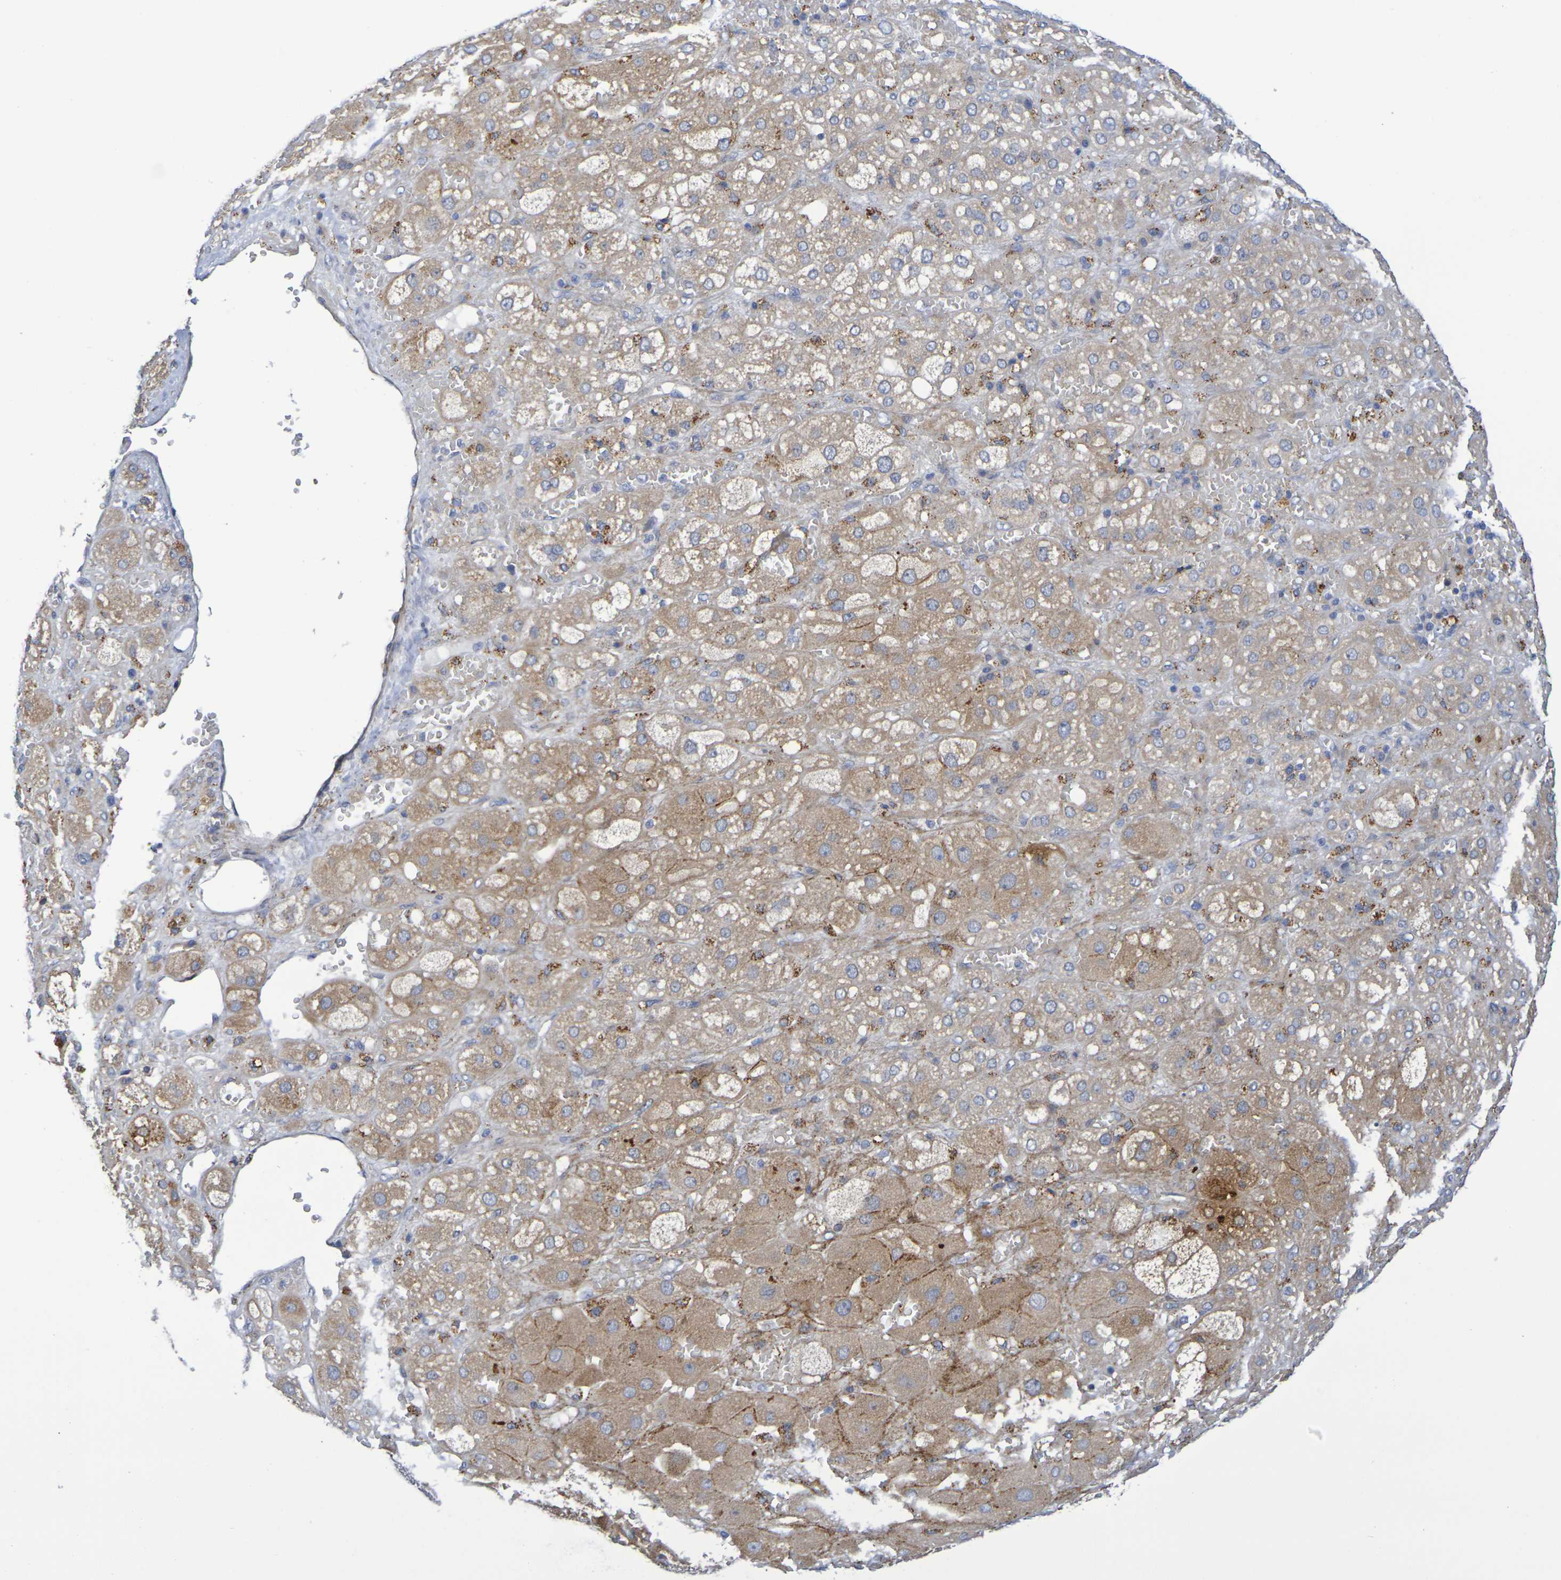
{"staining": {"intensity": "moderate", "quantity": "25%-75%", "location": "cytoplasmic/membranous"}, "tissue": "adrenal gland", "cell_type": "Glandular cells", "image_type": "normal", "snomed": [{"axis": "morphology", "description": "Normal tissue, NOS"}, {"axis": "topography", "description": "Adrenal gland"}], "caption": "A photomicrograph of adrenal gland stained for a protein demonstrates moderate cytoplasmic/membranous brown staining in glandular cells. (DAB (3,3'-diaminobenzidine) = brown stain, brightfield microscopy at high magnification).", "gene": "SDC4", "patient": {"sex": "female", "age": 47}}